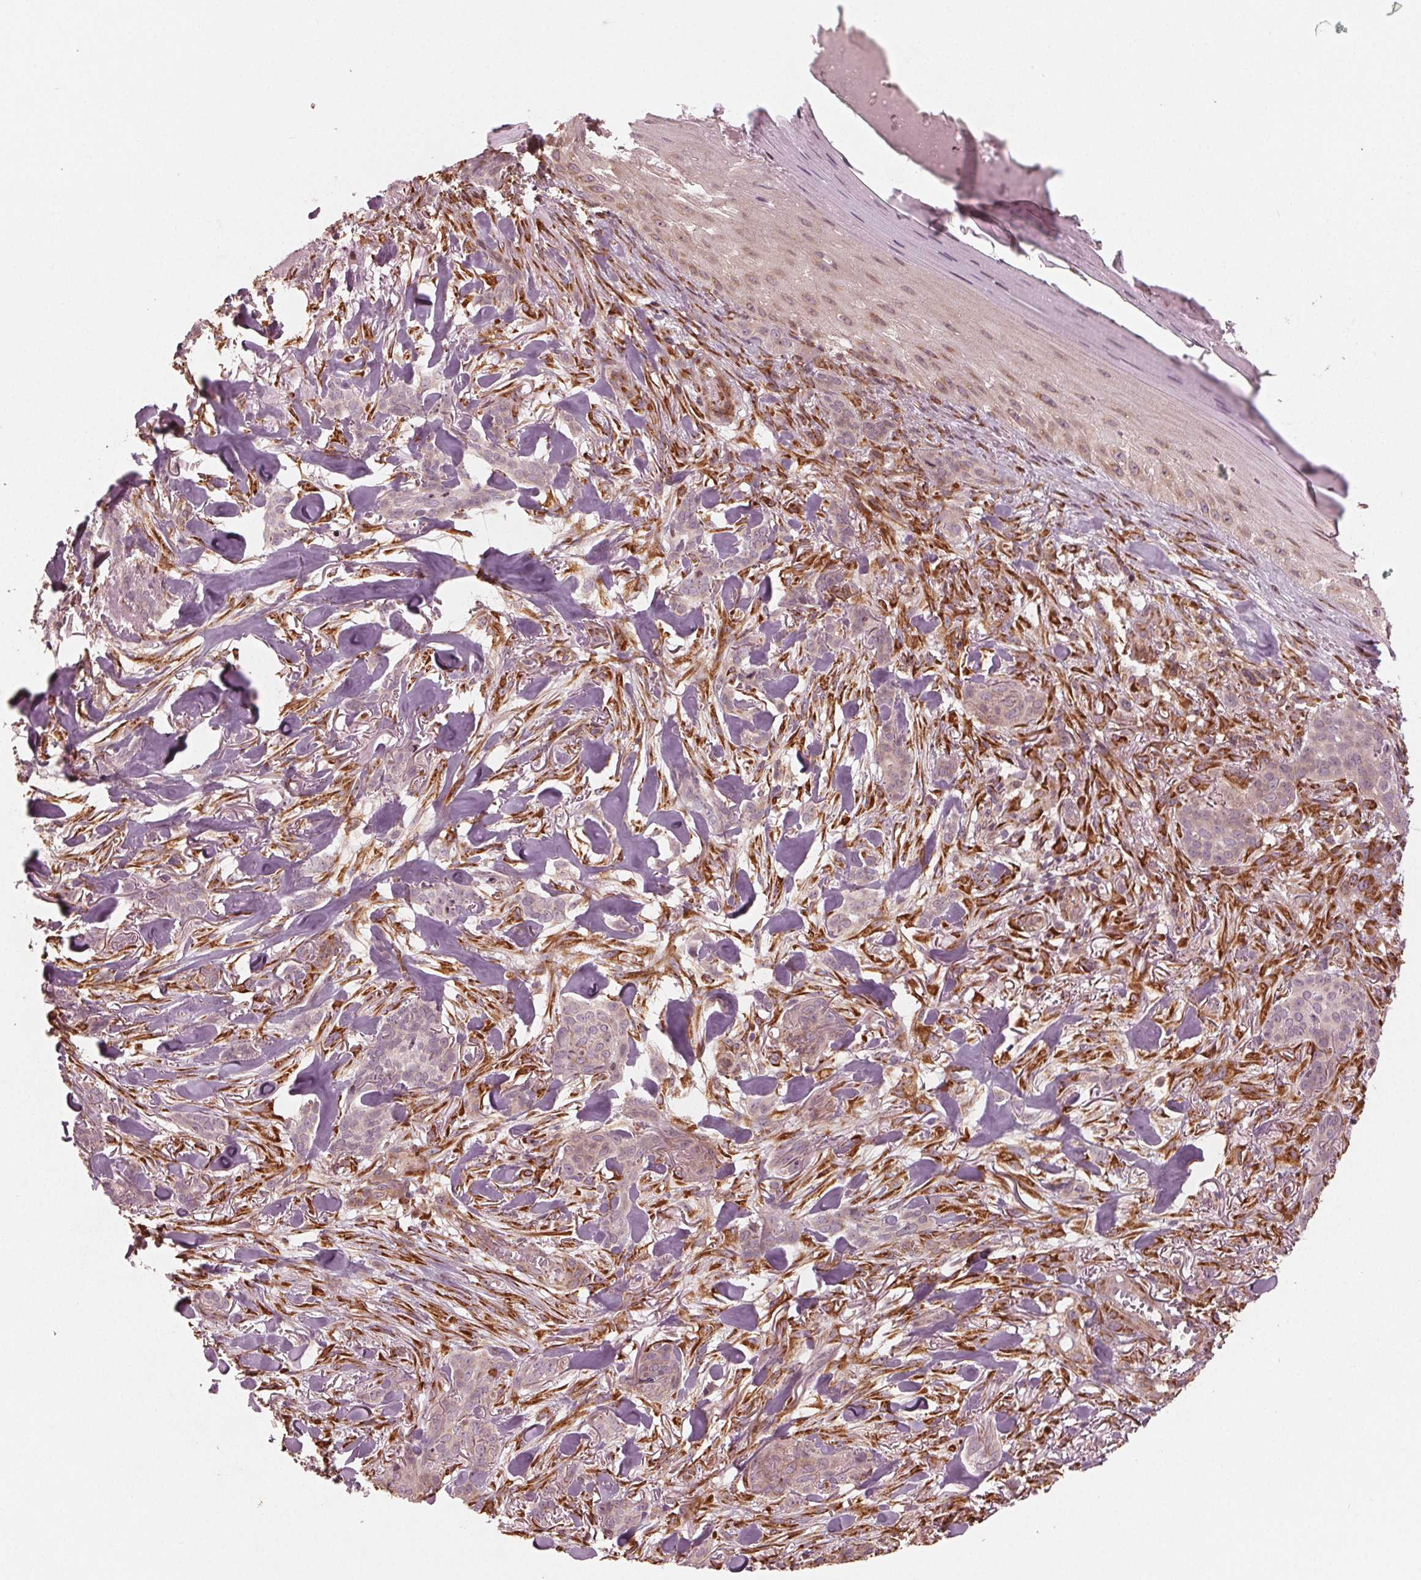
{"staining": {"intensity": "weak", "quantity": "<25%", "location": "cytoplasmic/membranous"}, "tissue": "skin cancer", "cell_type": "Tumor cells", "image_type": "cancer", "snomed": [{"axis": "morphology", "description": "Basal cell carcinoma"}, {"axis": "topography", "description": "Skin"}], "caption": "Immunohistochemistry micrograph of neoplastic tissue: human skin cancer (basal cell carcinoma) stained with DAB (3,3'-diaminobenzidine) demonstrates no significant protein positivity in tumor cells. (DAB (3,3'-diaminobenzidine) immunohistochemistry (IHC) with hematoxylin counter stain).", "gene": "CMIP", "patient": {"sex": "female", "age": 61}}